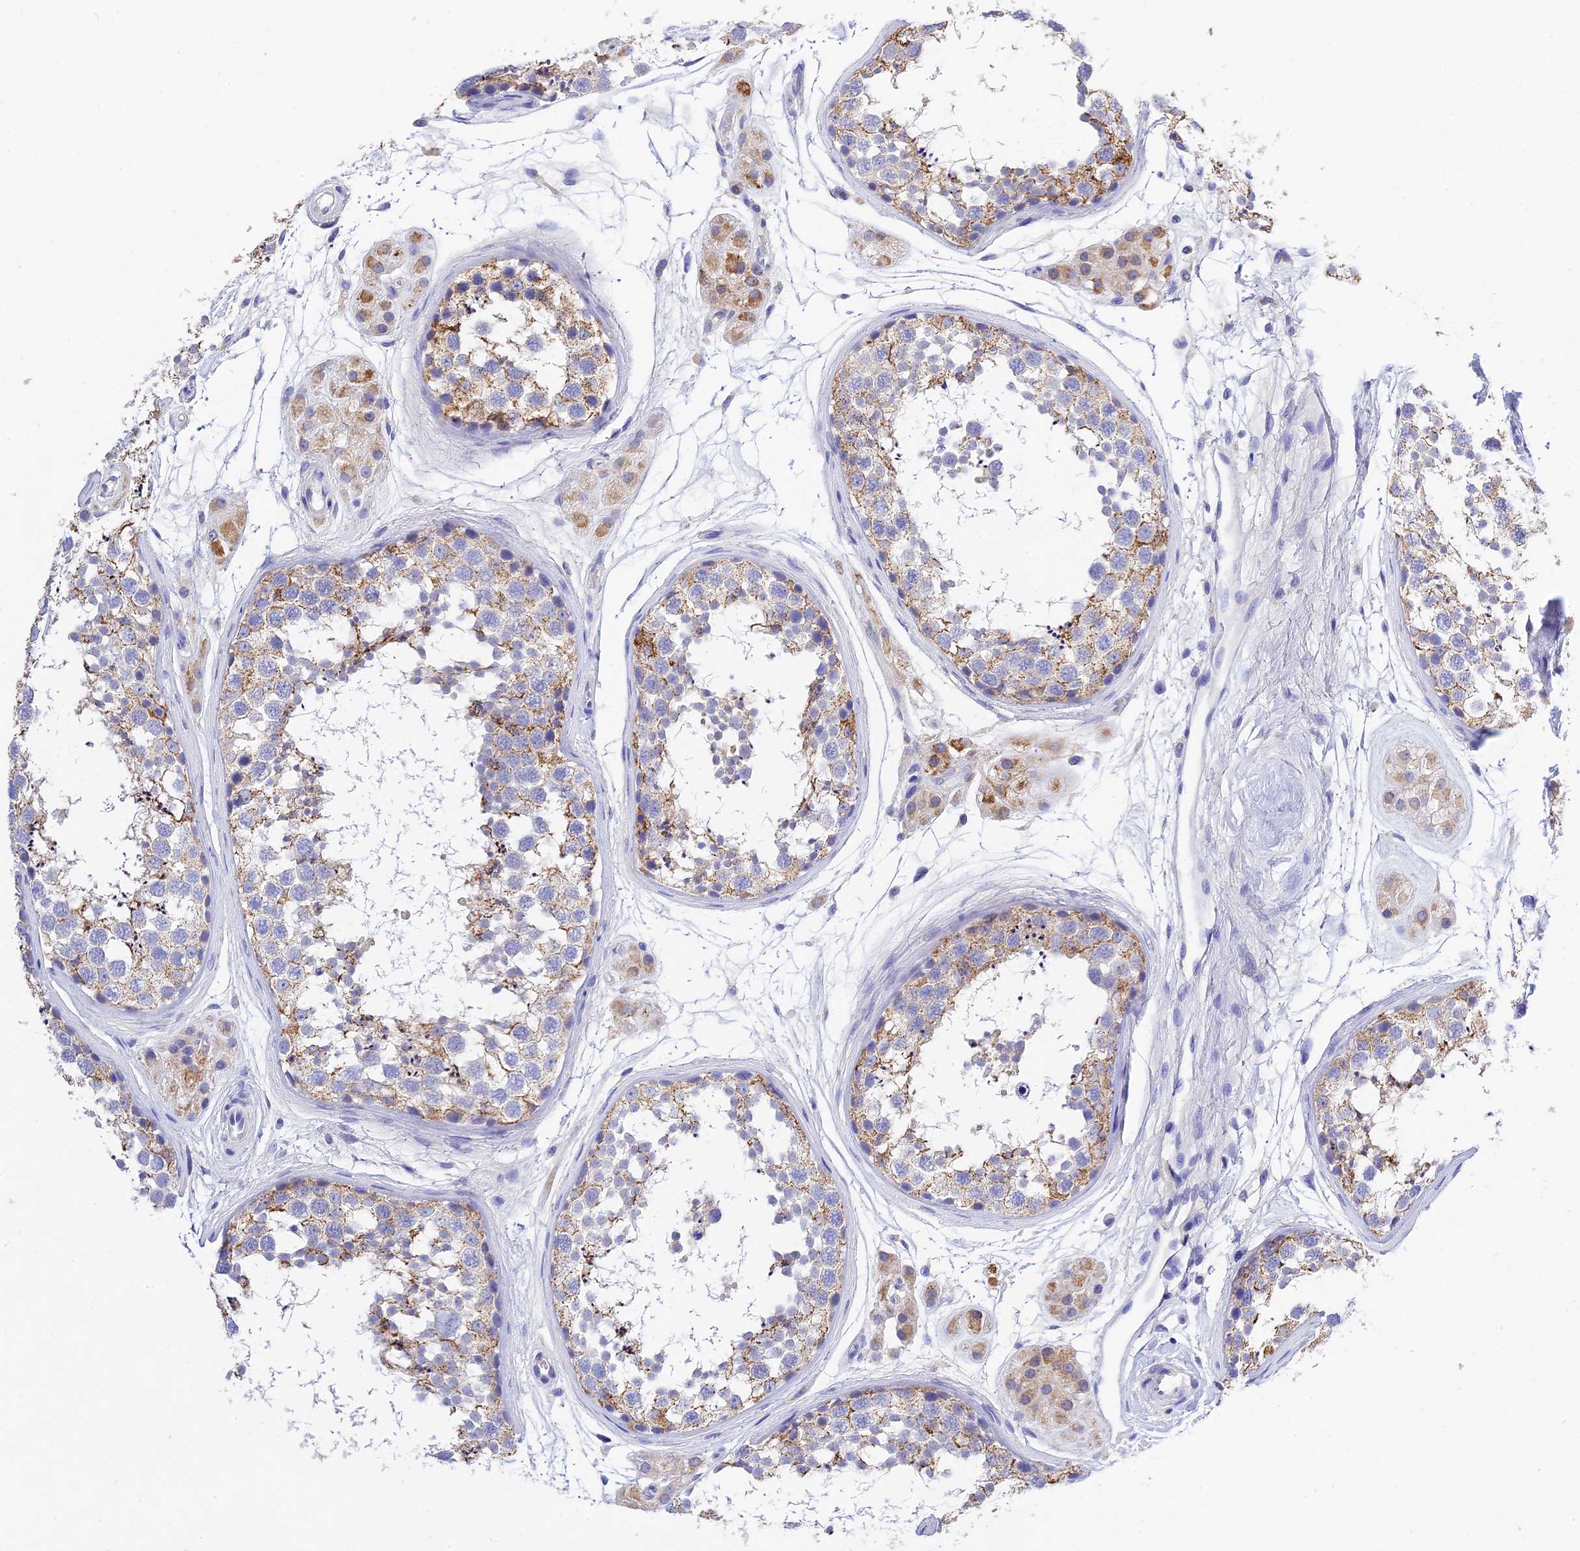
{"staining": {"intensity": "moderate", "quantity": "<25%", "location": "cytoplasmic/membranous"}, "tissue": "testis", "cell_type": "Cells in seminiferous ducts", "image_type": "normal", "snomed": [{"axis": "morphology", "description": "Normal tissue, NOS"}, {"axis": "topography", "description": "Testis"}], "caption": "High-magnification brightfield microscopy of benign testis stained with DAB (brown) and counterstained with hematoxylin (blue). cells in seminiferous ducts exhibit moderate cytoplasmic/membranous staining is seen in approximately<25% of cells. The staining is performed using DAB (3,3'-diaminobenzidine) brown chromogen to label protein expression. The nuclei are counter-stained blue using hematoxylin.", "gene": "MS4A5", "patient": {"sex": "male", "age": 56}}